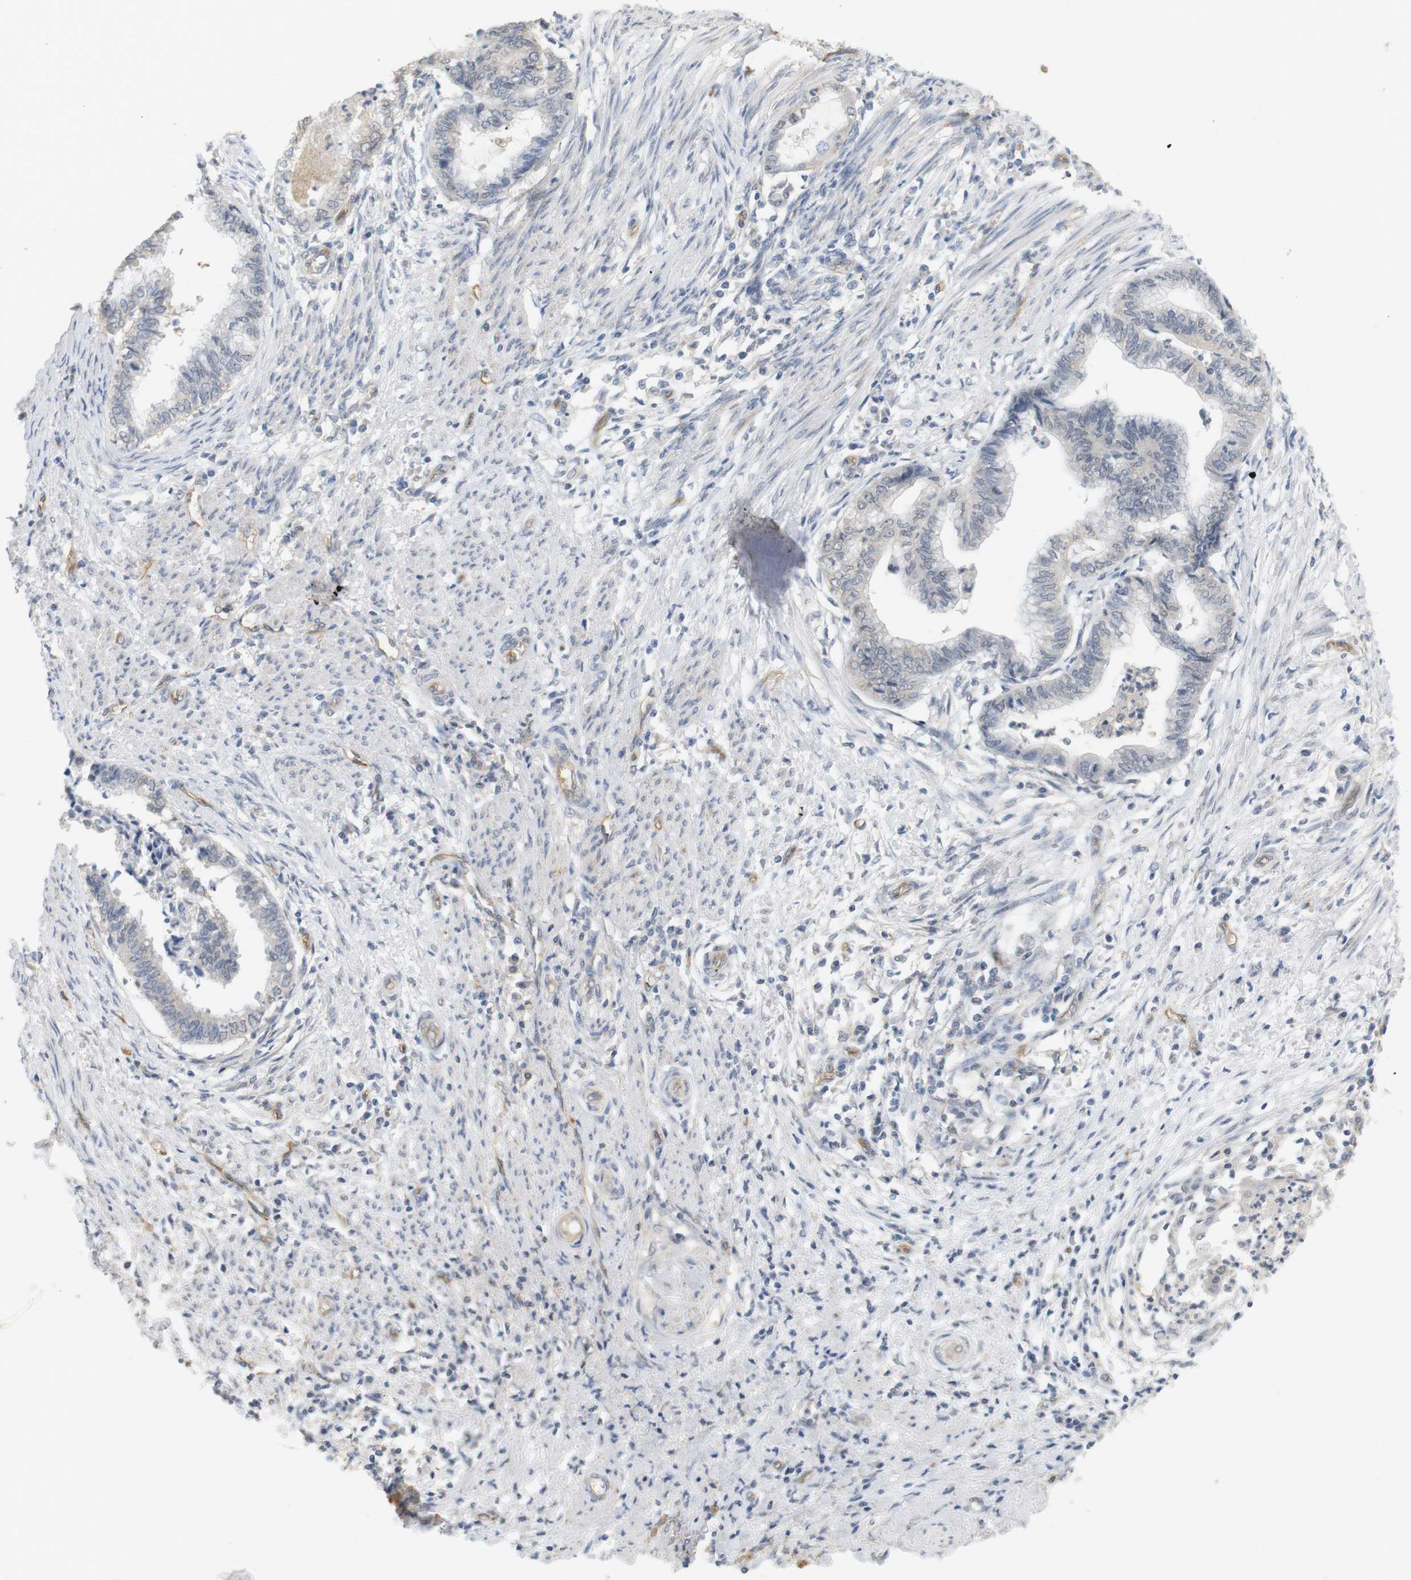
{"staining": {"intensity": "negative", "quantity": "none", "location": "none"}, "tissue": "endometrial cancer", "cell_type": "Tumor cells", "image_type": "cancer", "snomed": [{"axis": "morphology", "description": "Necrosis, NOS"}, {"axis": "morphology", "description": "Adenocarcinoma, NOS"}, {"axis": "topography", "description": "Endometrium"}], "caption": "Tumor cells are negative for brown protein staining in endometrial cancer.", "gene": "OSR1", "patient": {"sex": "female", "age": 79}}